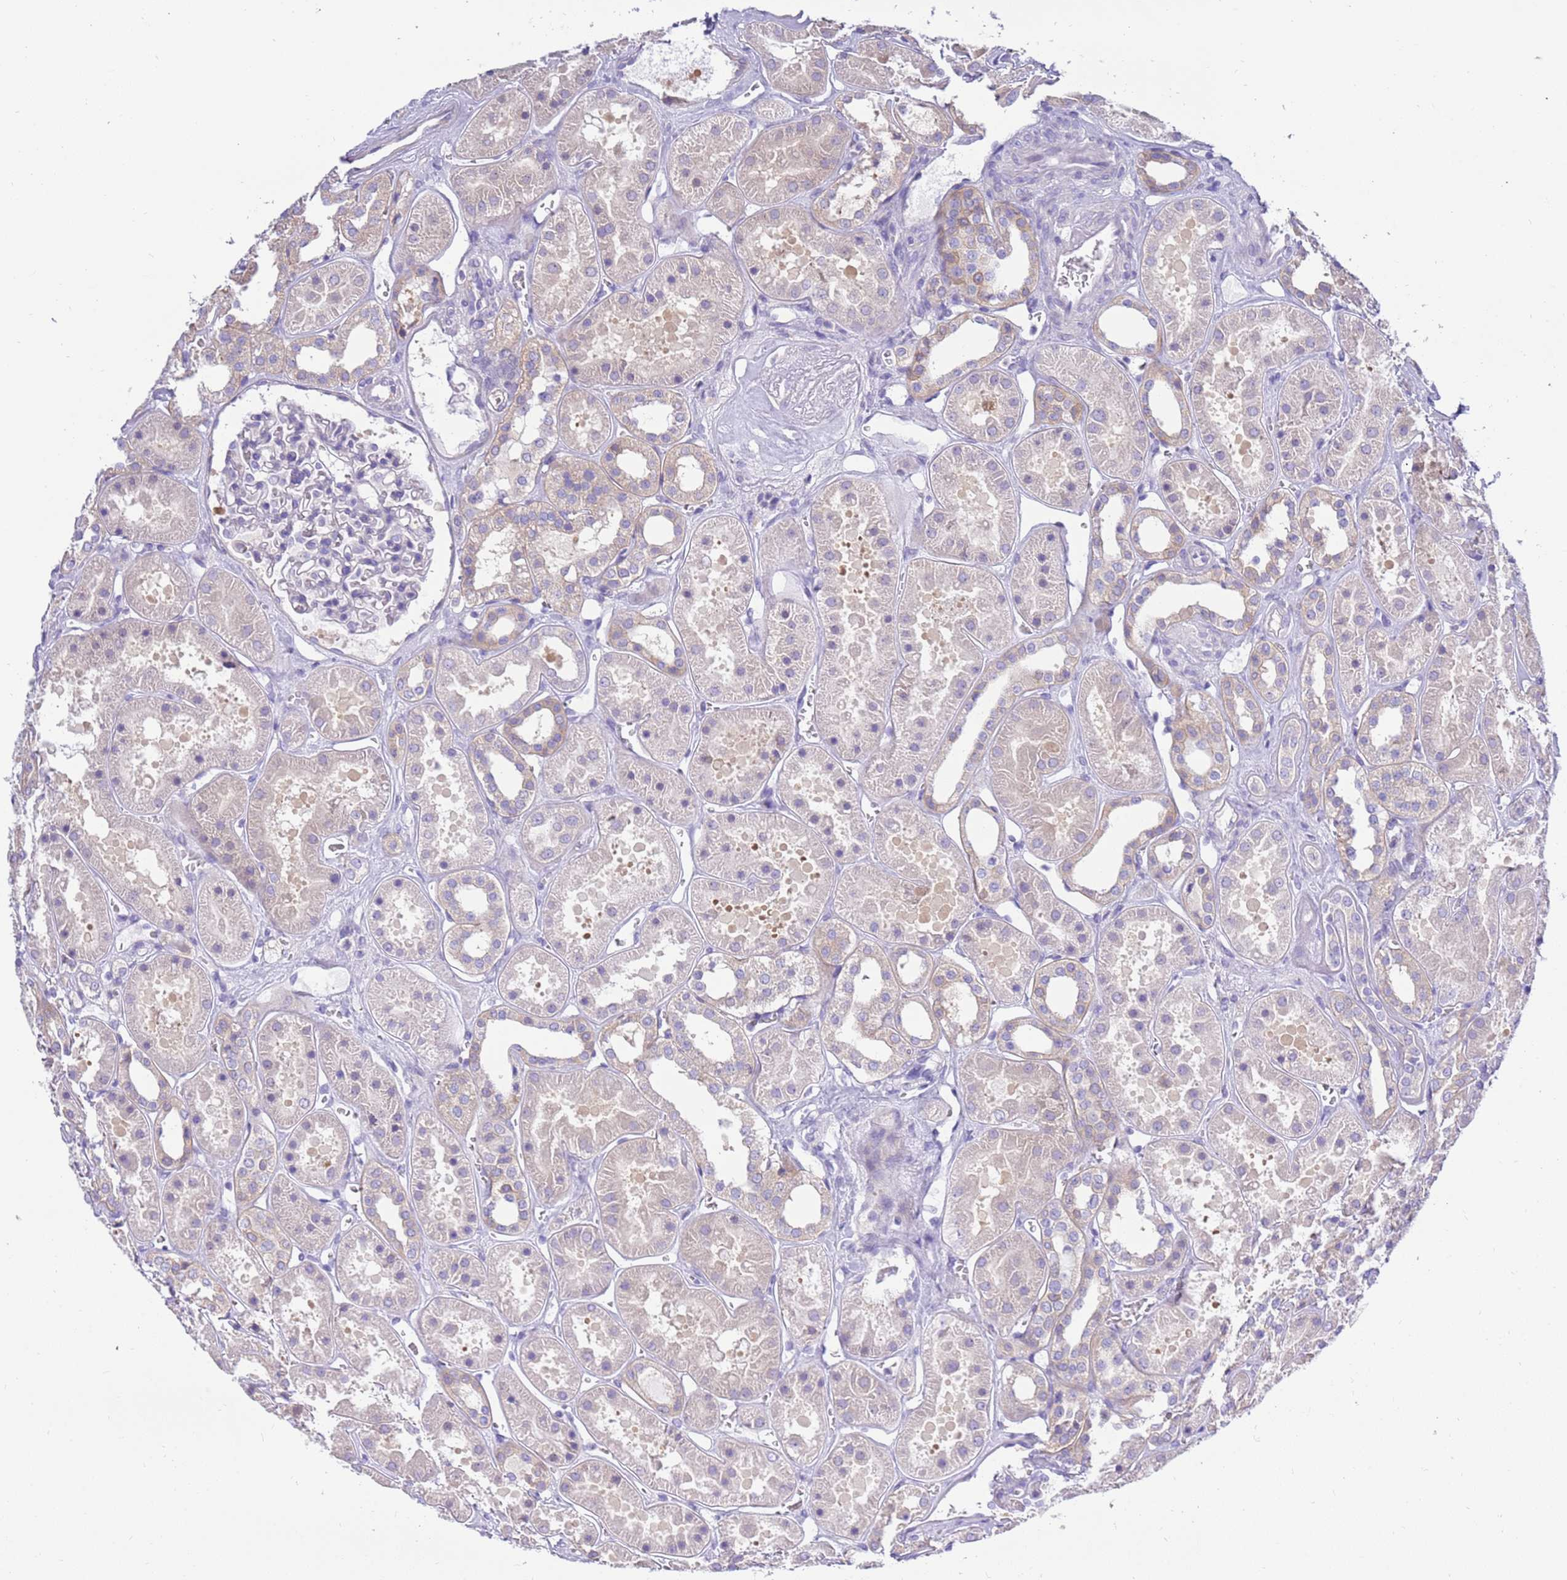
{"staining": {"intensity": "negative", "quantity": "none", "location": "none"}, "tissue": "kidney", "cell_type": "Cells in glomeruli", "image_type": "normal", "snomed": [{"axis": "morphology", "description": "Normal tissue, NOS"}, {"axis": "topography", "description": "Kidney"}], "caption": "High power microscopy micrograph of an immunohistochemistry (IHC) micrograph of unremarkable kidney, revealing no significant staining in cells in glomeruli. (Stains: DAB (3,3'-diaminobenzidine) immunohistochemistry with hematoxylin counter stain, Microscopy: brightfield microscopy at high magnification).", "gene": "STIP1", "patient": {"sex": "female", "age": 41}}